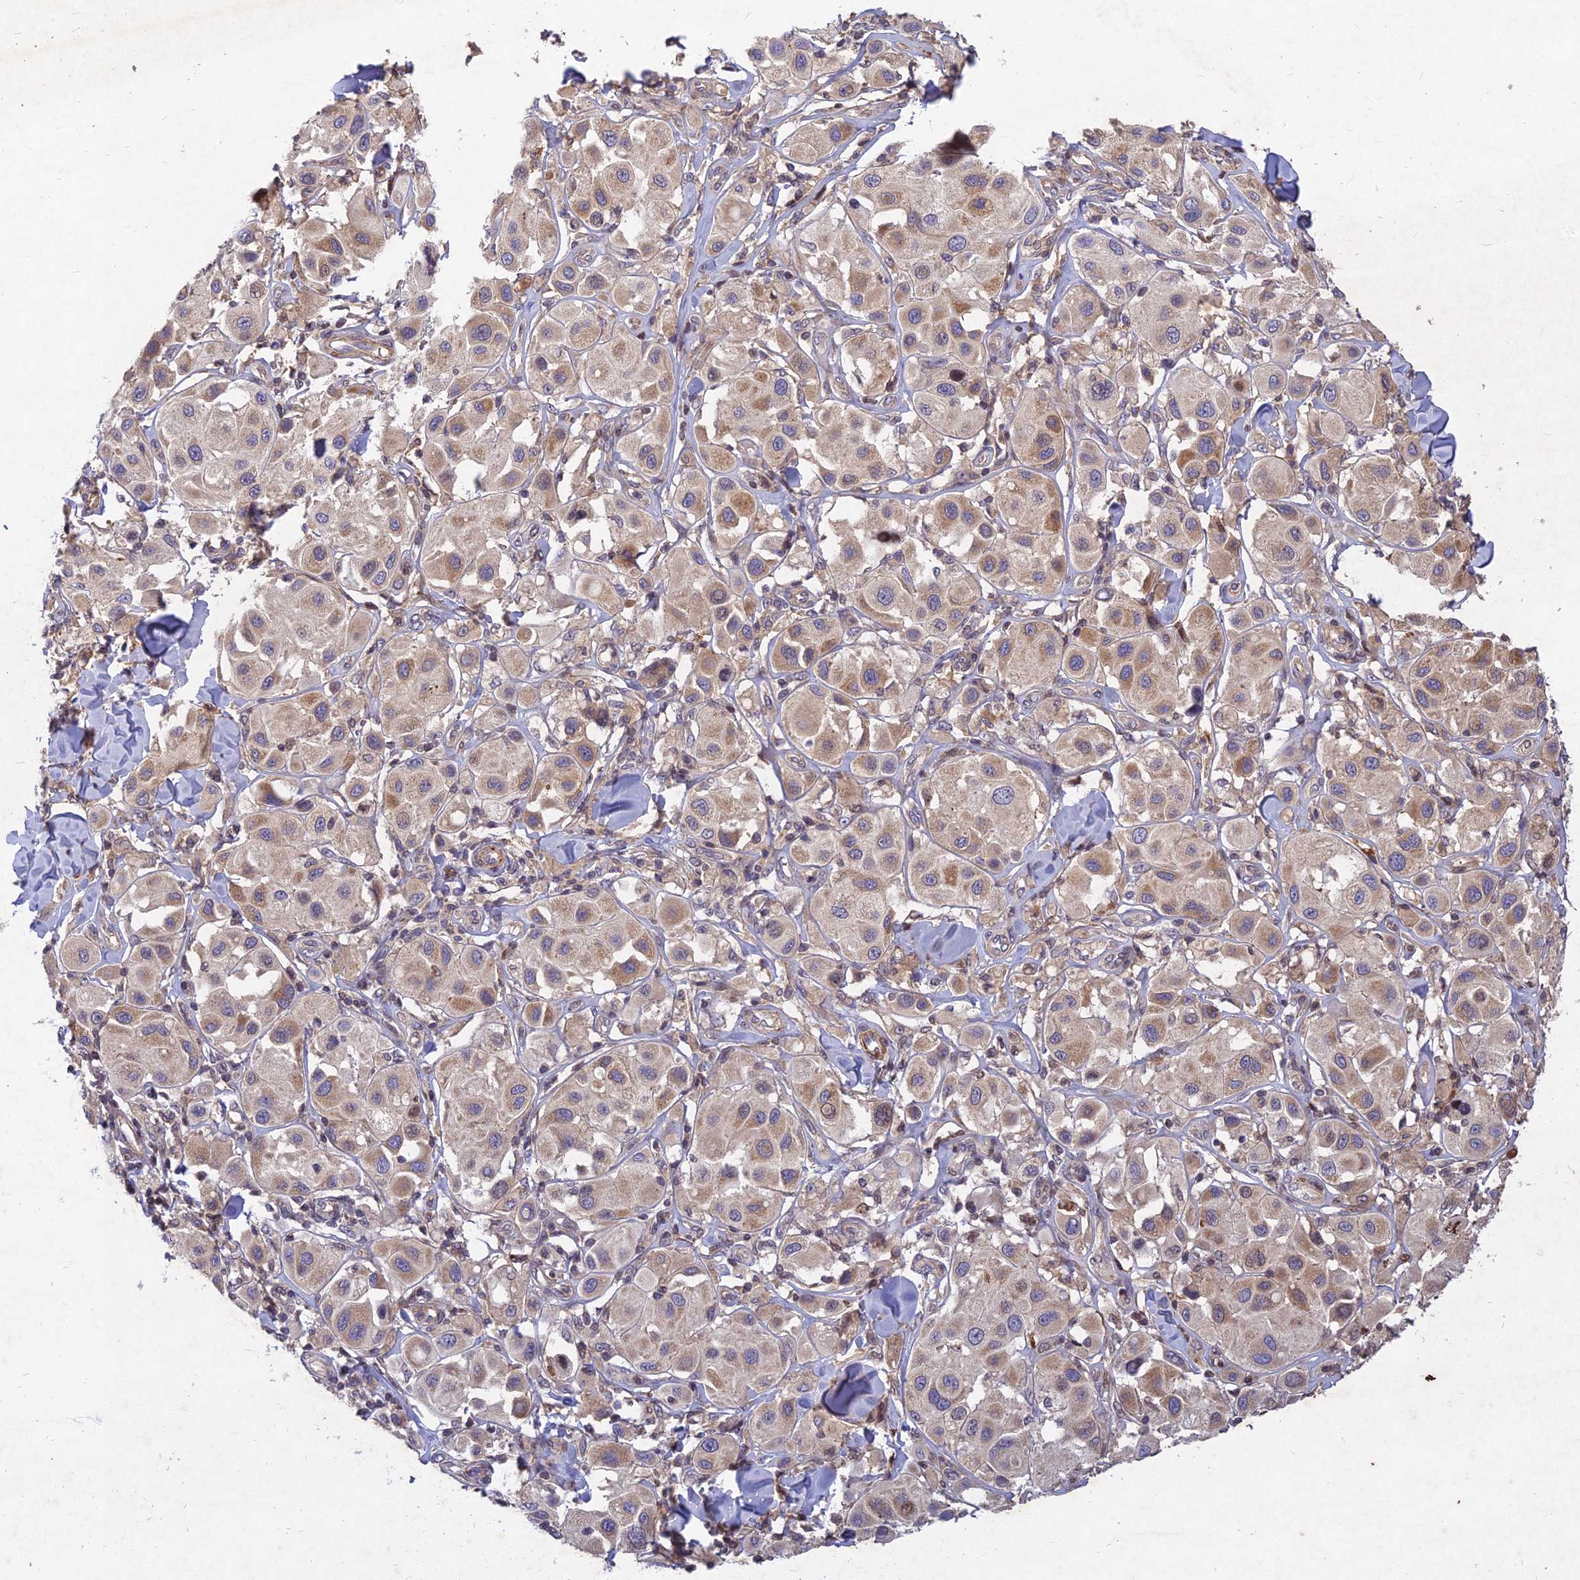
{"staining": {"intensity": "weak", "quantity": "25%-75%", "location": "cytoplasmic/membranous"}, "tissue": "melanoma", "cell_type": "Tumor cells", "image_type": "cancer", "snomed": [{"axis": "morphology", "description": "Malignant melanoma, Metastatic site"}, {"axis": "topography", "description": "Skin"}], "caption": "The immunohistochemical stain highlights weak cytoplasmic/membranous positivity in tumor cells of melanoma tissue. The staining was performed using DAB, with brown indicating positive protein expression. Nuclei are stained blue with hematoxylin.", "gene": "RELCH", "patient": {"sex": "male", "age": 41}}